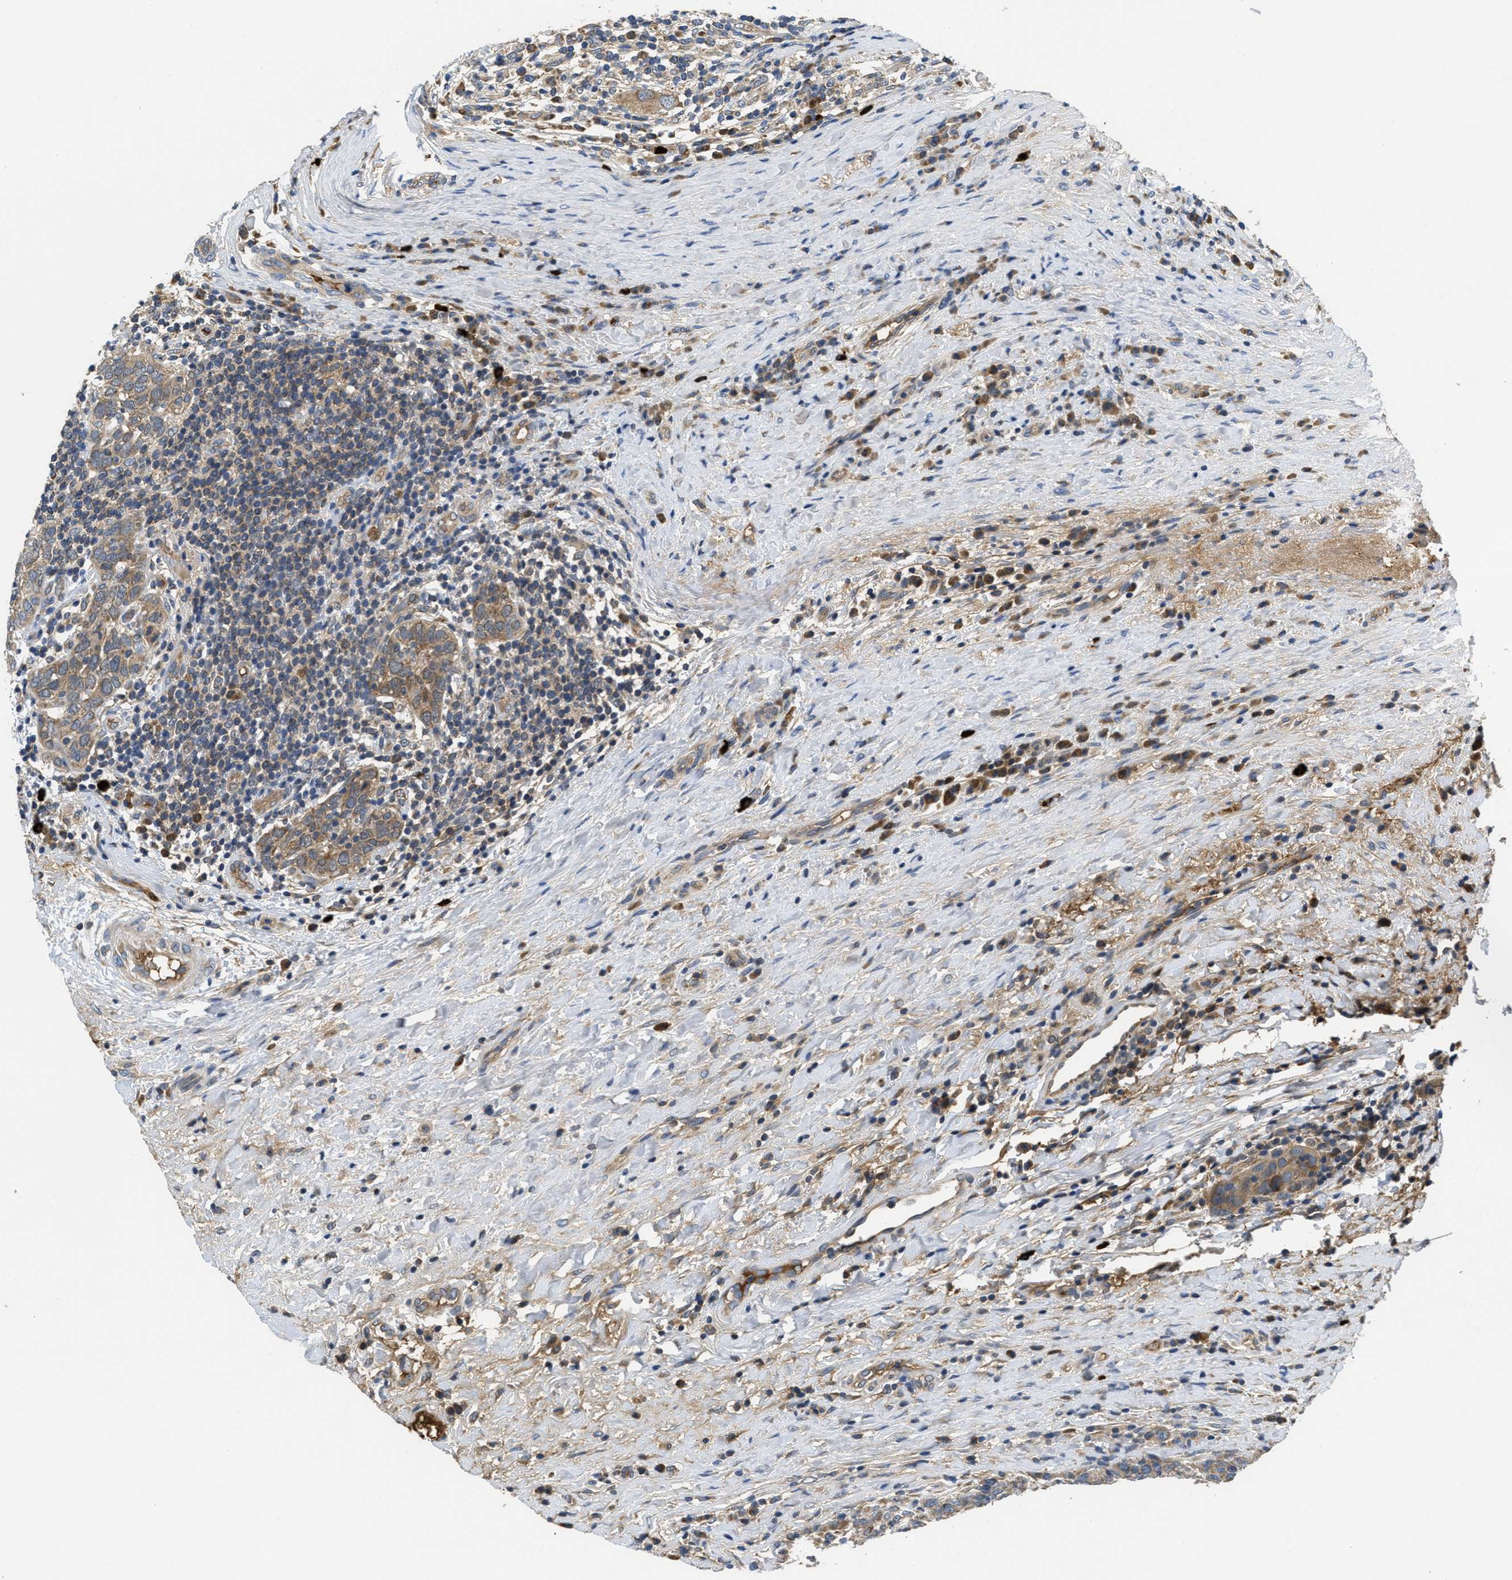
{"staining": {"intensity": "moderate", "quantity": "25%-75%", "location": "cytoplasmic/membranous"}, "tissue": "breast cancer", "cell_type": "Tumor cells", "image_type": "cancer", "snomed": [{"axis": "morphology", "description": "Duct carcinoma"}, {"axis": "topography", "description": "Breast"}], "caption": "Breast cancer stained for a protein (brown) reveals moderate cytoplasmic/membranous positive expression in about 25%-75% of tumor cells.", "gene": "GALK1", "patient": {"sex": "female", "age": 37}}